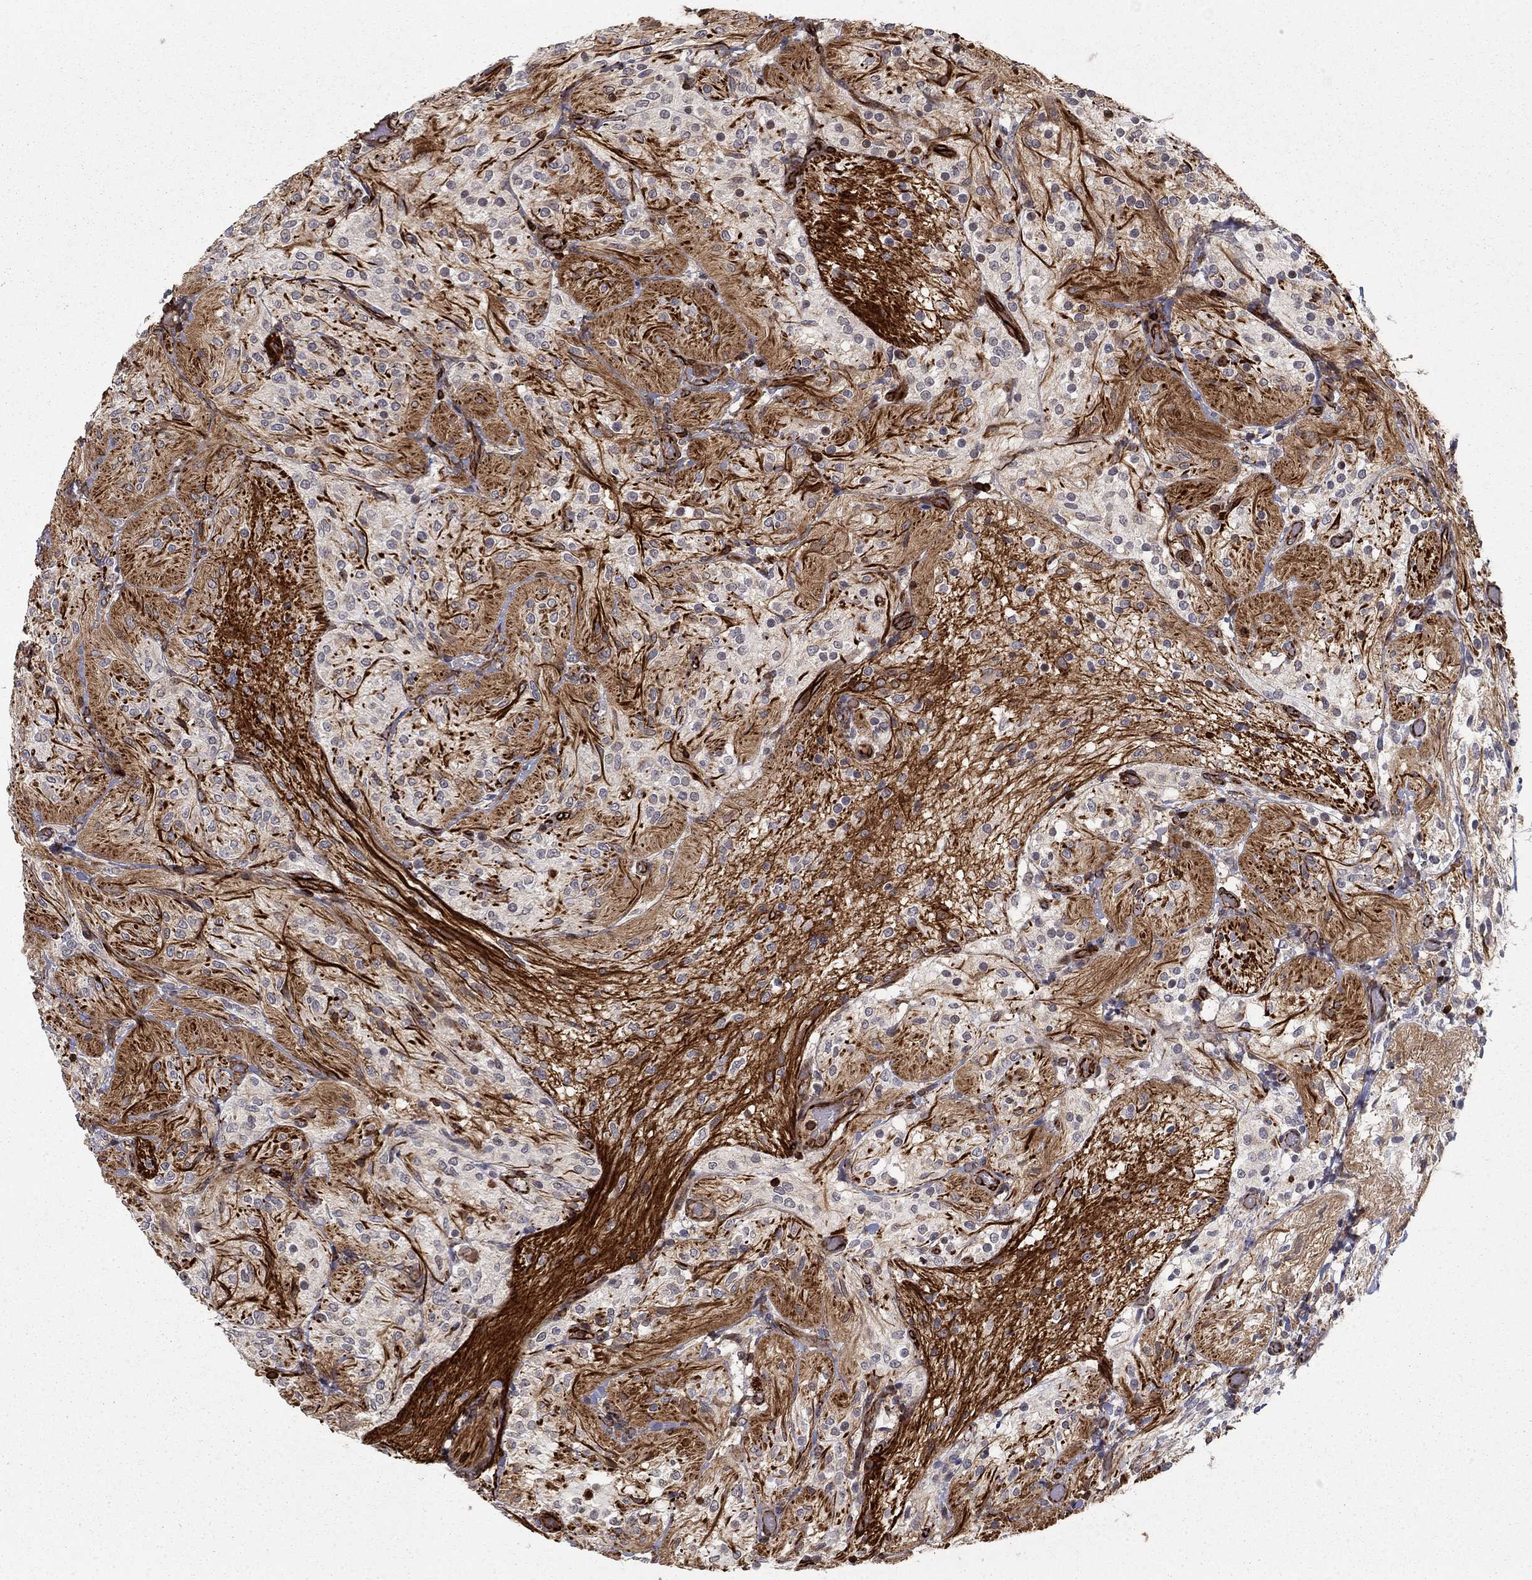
{"staining": {"intensity": "negative", "quantity": "none", "location": "none"}, "tissue": "glioma", "cell_type": "Tumor cells", "image_type": "cancer", "snomed": [{"axis": "morphology", "description": "Glioma, malignant, Low grade"}, {"axis": "topography", "description": "Brain"}], "caption": "Tumor cells show no significant protein positivity in malignant glioma (low-grade).", "gene": "ADM", "patient": {"sex": "male", "age": 3}}